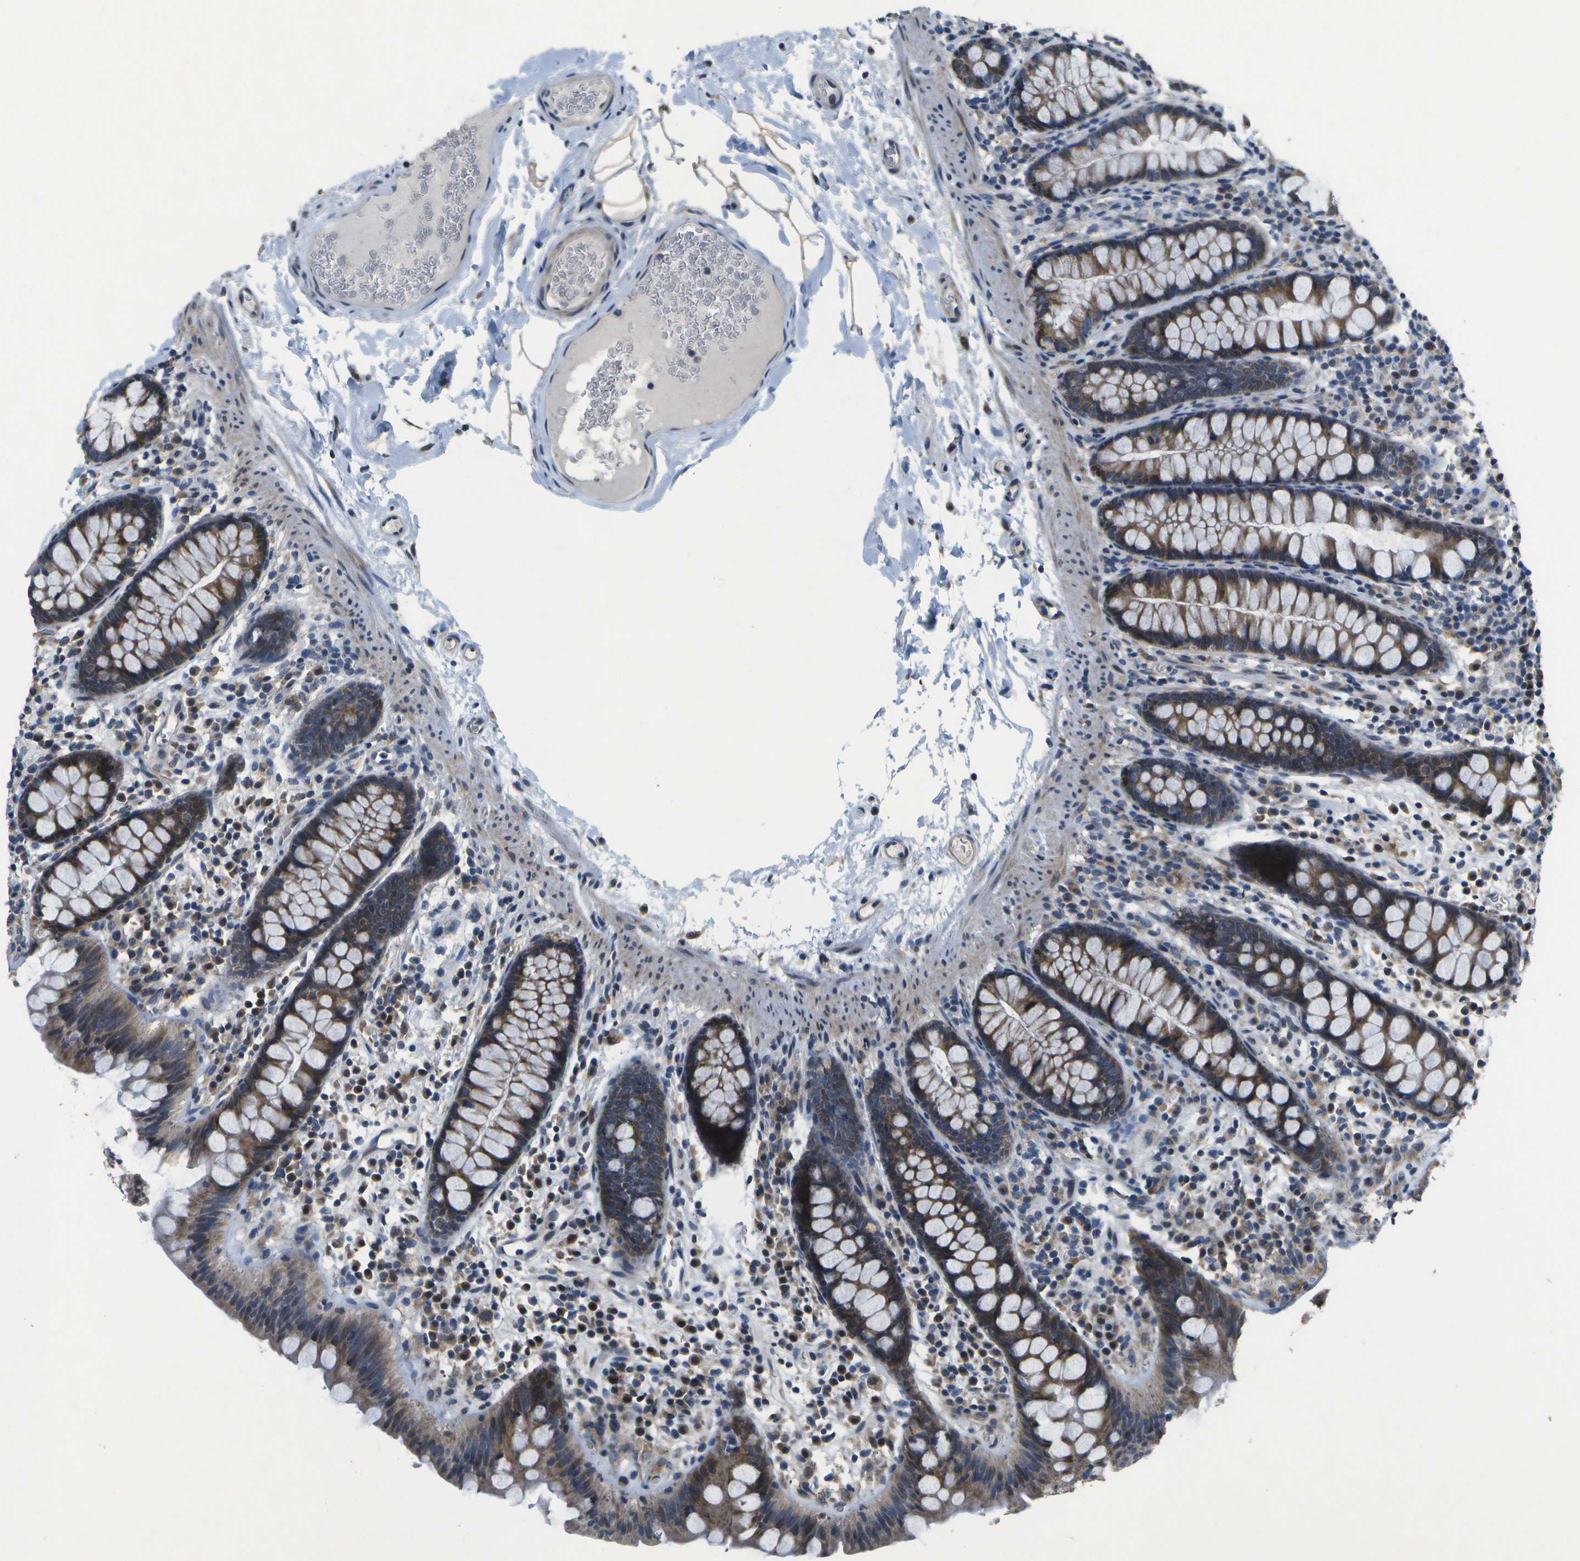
{"staining": {"intensity": "weak", "quantity": "25%-75%", "location": "cytoplasmic/membranous"}, "tissue": "colon", "cell_type": "Endothelial cells", "image_type": "normal", "snomed": [{"axis": "morphology", "description": "Normal tissue, NOS"}, {"axis": "topography", "description": "Colon"}], "caption": "Protein analysis of benign colon shows weak cytoplasmic/membranous staining in approximately 25%-75% of endothelial cells. (DAB (3,3'-diaminobenzidine) = brown stain, brightfield microscopy at high magnification).", "gene": "HADHA", "patient": {"sex": "female", "age": 80}}